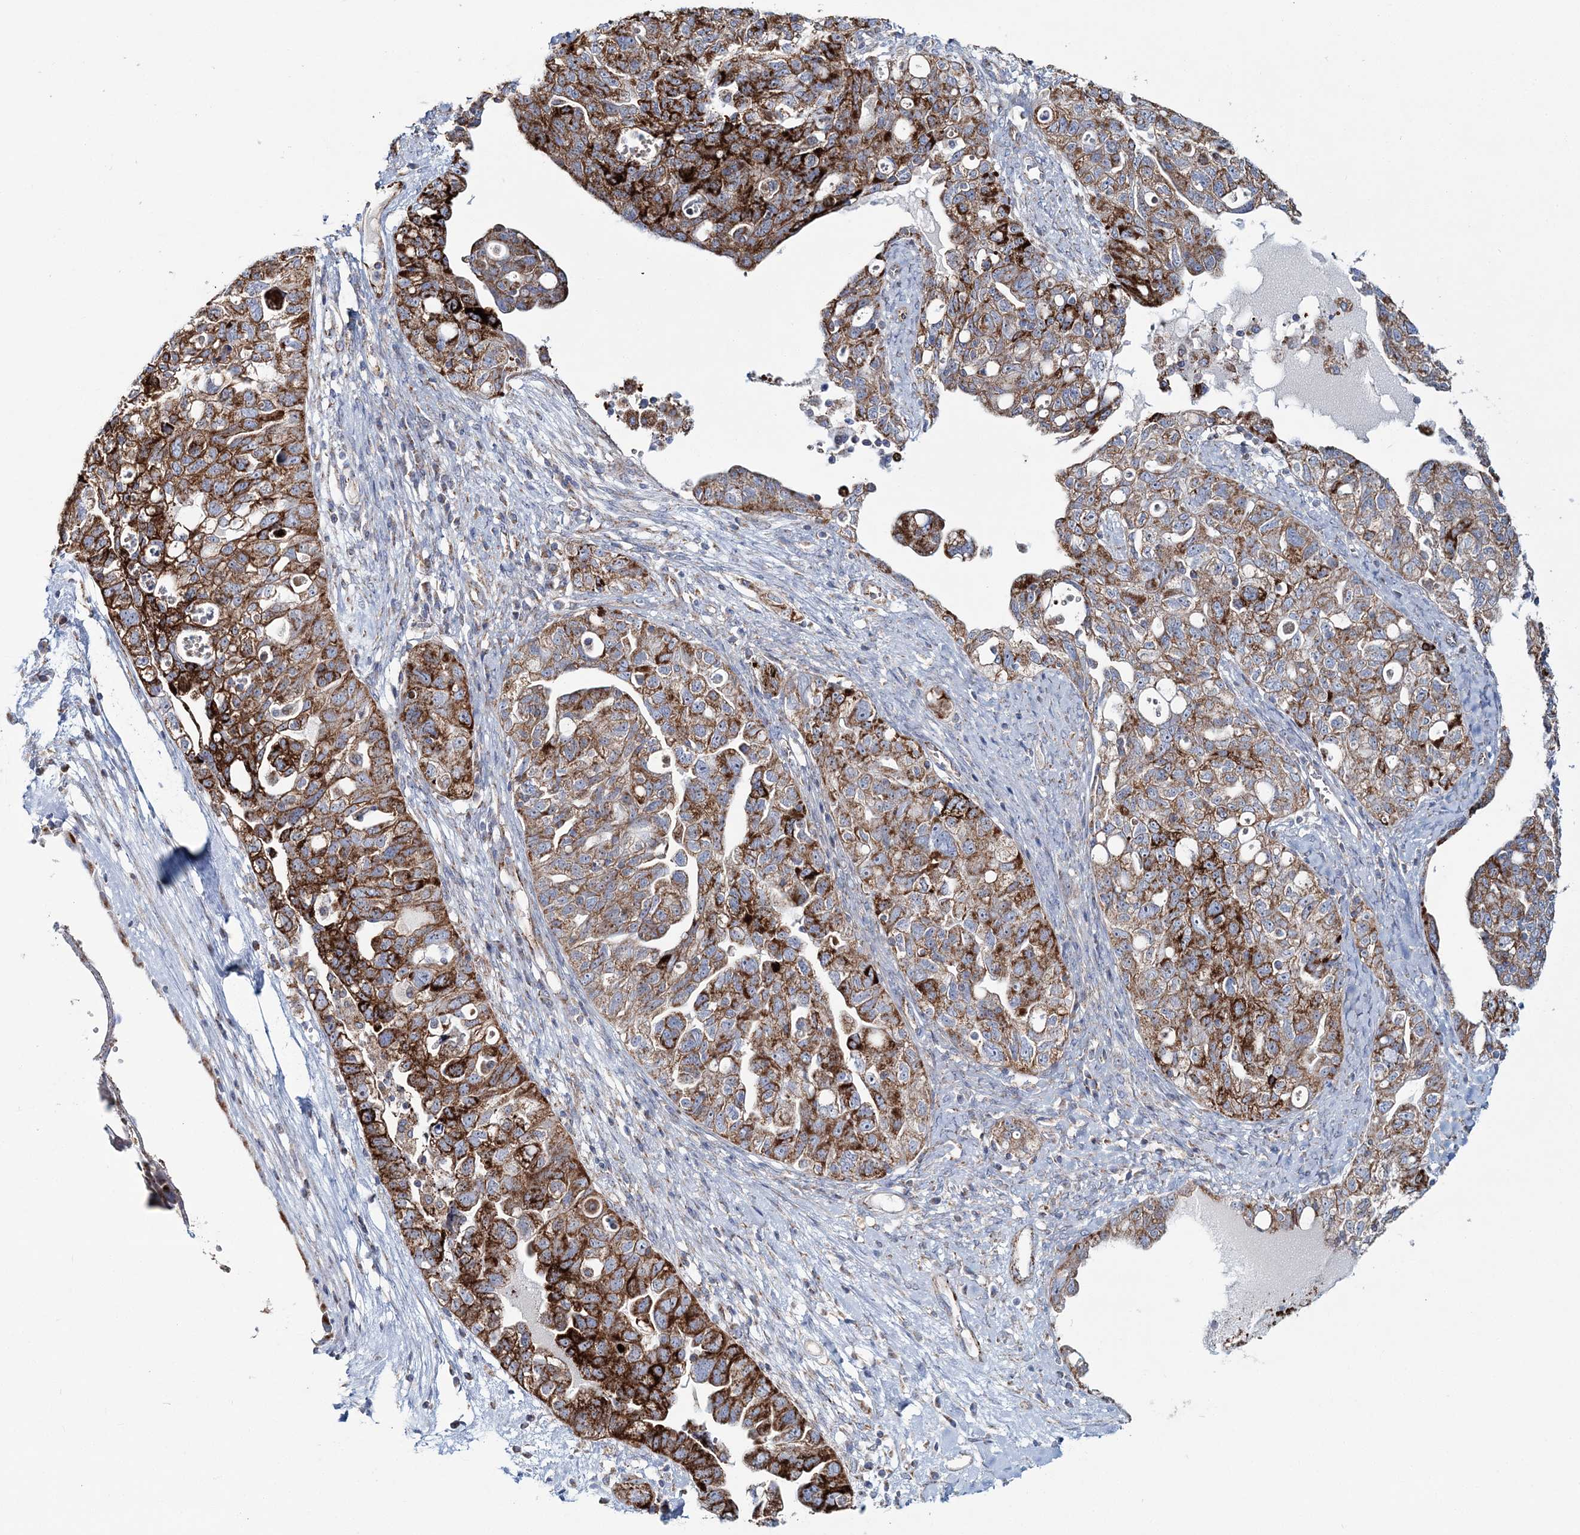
{"staining": {"intensity": "moderate", "quantity": ">75%", "location": "cytoplasmic/membranous"}, "tissue": "ovarian cancer", "cell_type": "Tumor cells", "image_type": "cancer", "snomed": [{"axis": "morphology", "description": "Carcinoma, NOS"}, {"axis": "morphology", "description": "Cystadenocarcinoma, serous, NOS"}, {"axis": "topography", "description": "Ovary"}], "caption": "An image showing moderate cytoplasmic/membranous positivity in about >75% of tumor cells in ovarian carcinoma, as visualized by brown immunohistochemical staining.", "gene": "ARHGAP6", "patient": {"sex": "female", "age": 69}}